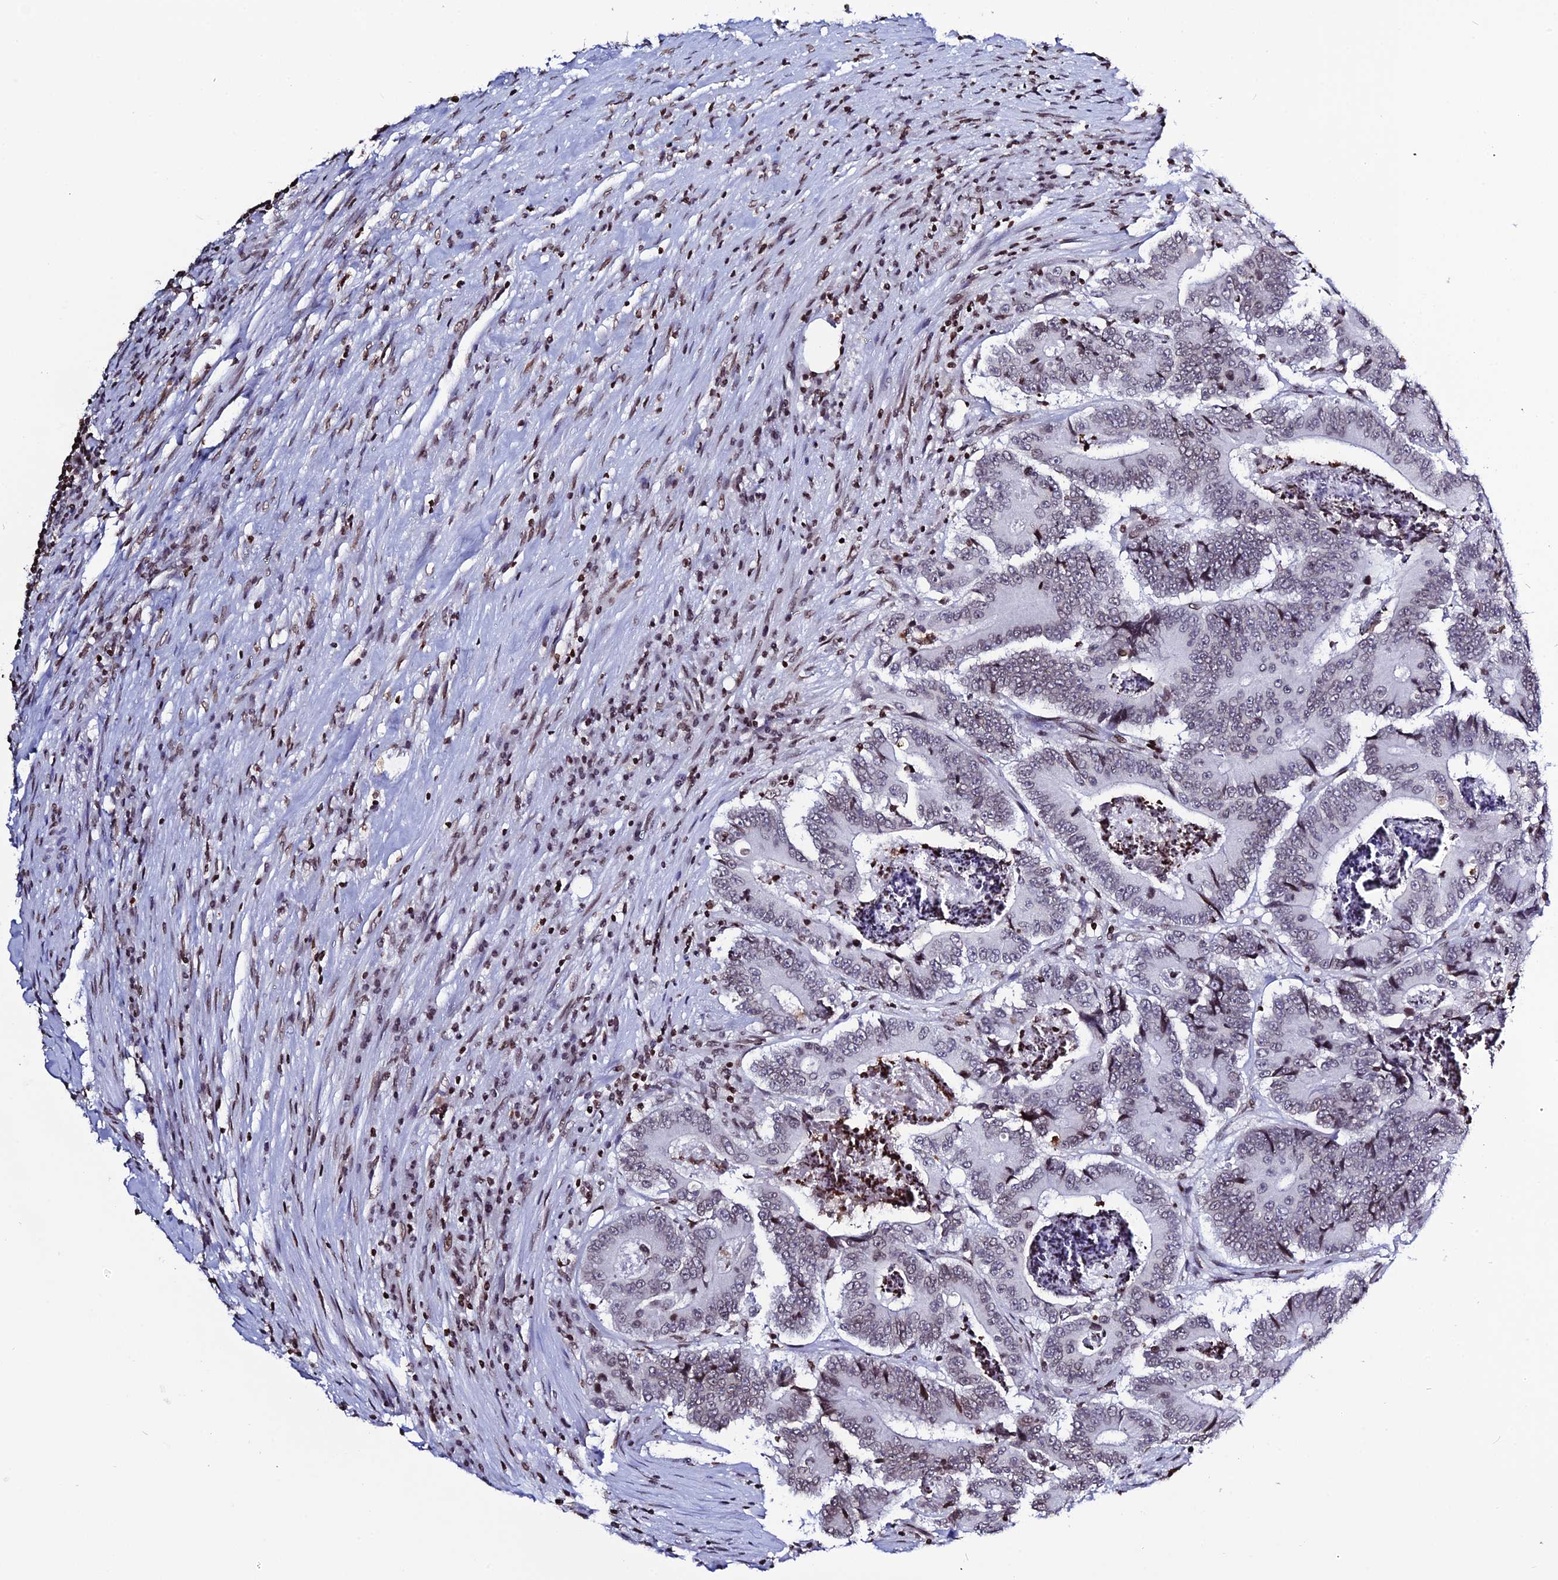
{"staining": {"intensity": "weak", "quantity": "<25%", "location": "nuclear"}, "tissue": "colorectal cancer", "cell_type": "Tumor cells", "image_type": "cancer", "snomed": [{"axis": "morphology", "description": "Adenocarcinoma, NOS"}, {"axis": "topography", "description": "Colon"}], "caption": "A histopathology image of colorectal cancer stained for a protein displays no brown staining in tumor cells. (DAB (3,3'-diaminobenzidine) IHC, high magnification).", "gene": "MACROH2A2", "patient": {"sex": "male", "age": 83}}